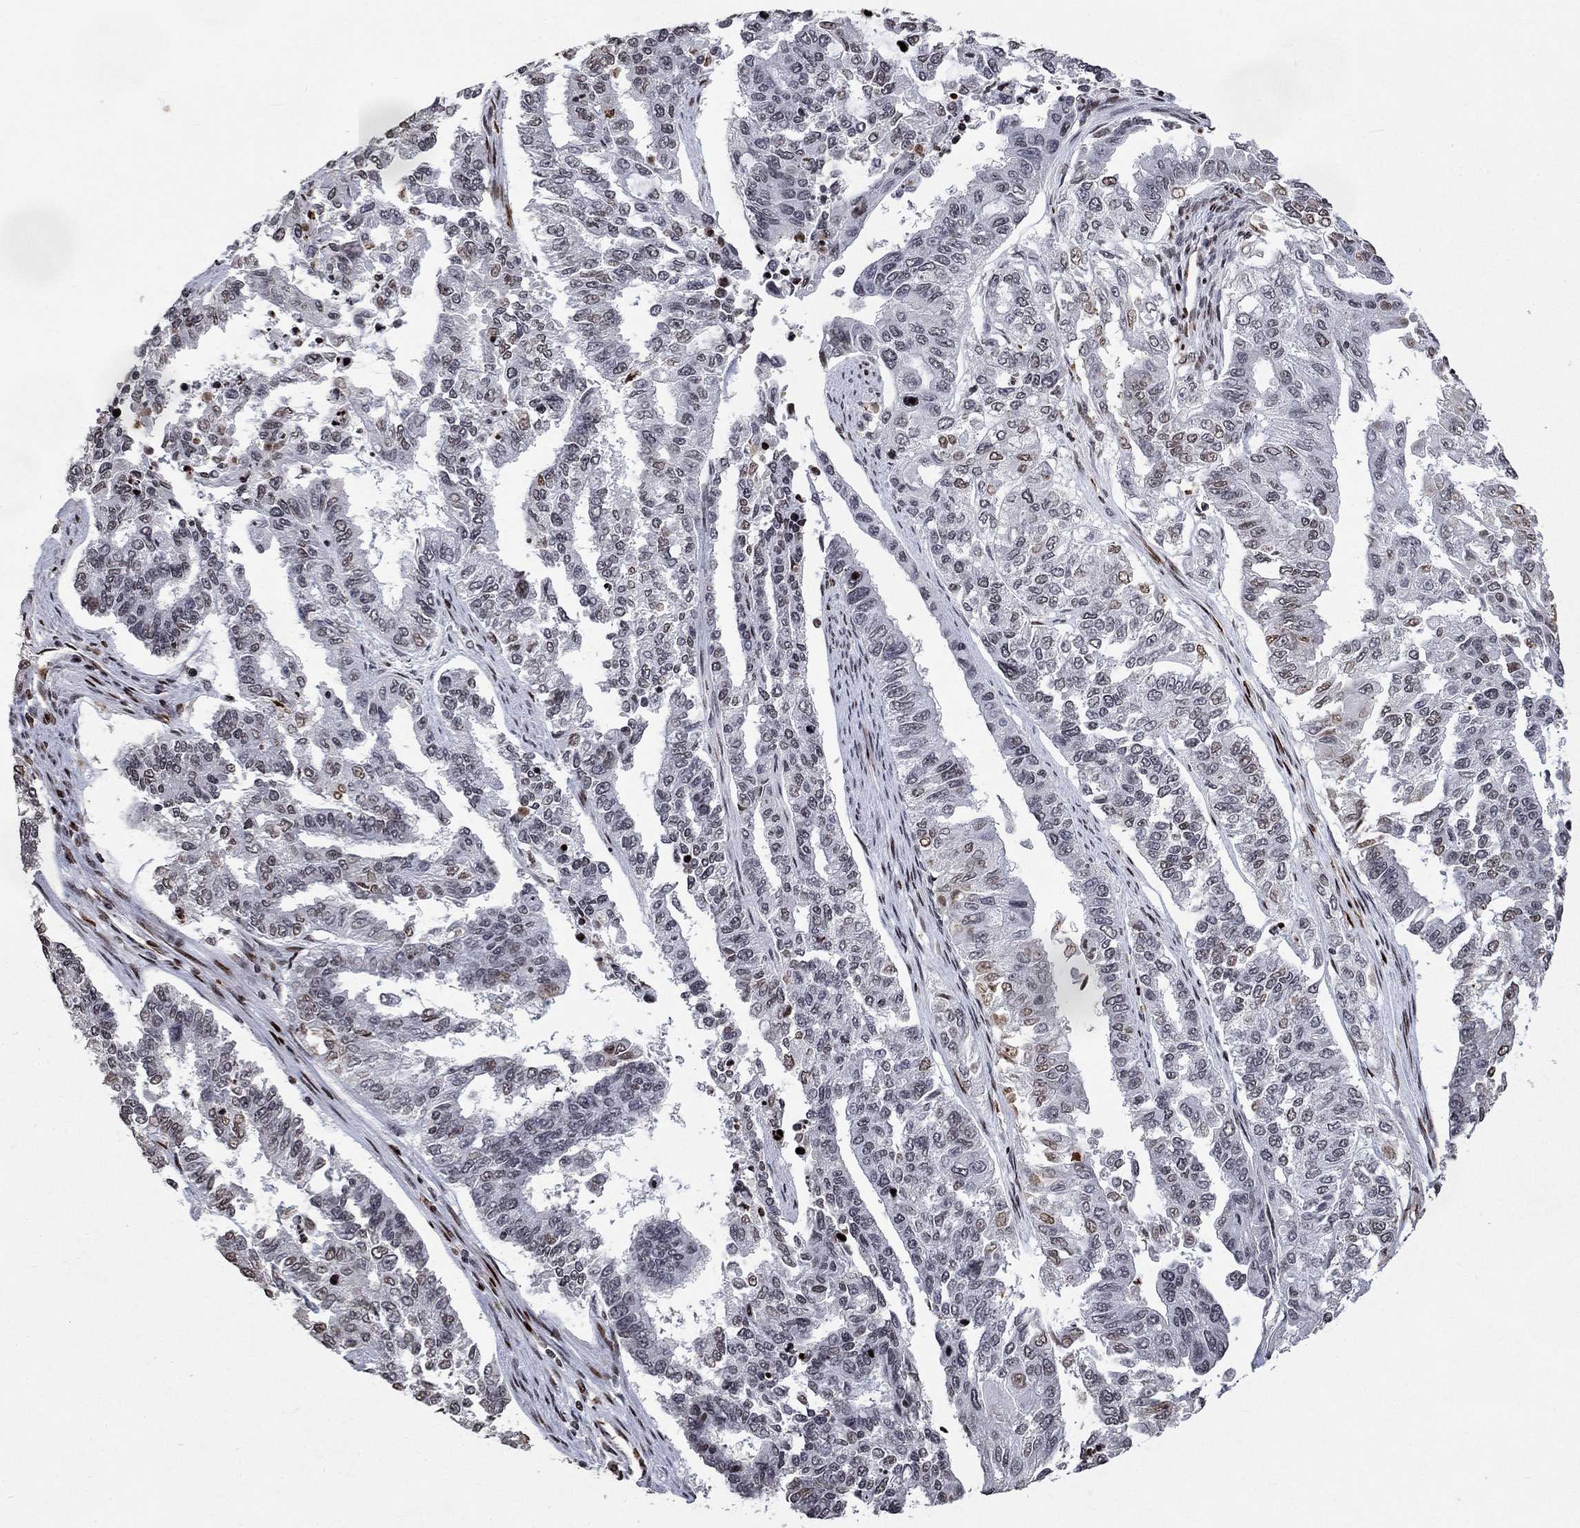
{"staining": {"intensity": "negative", "quantity": "none", "location": "none"}, "tissue": "endometrial cancer", "cell_type": "Tumor cells", "image_type": "cancer", "snomed": [{"axis": "morphology", "description": "Adenocarcinoma, NOS"}, {"axis": "topography", "description": "Uterus"}], "caption": "An IHC micrograph of adenocarcinoma (endometrial) is shown. There is no staining in tumor cells of adenocarcinoma (endometrial). The staining was performed using DAB to visualize the protein expression in brown, while the nuclei were stained in blue with hematoxylin (Magnification: 20x).", "gene": "SRSF3", "patient": {"sex": "female", "age": 59}}